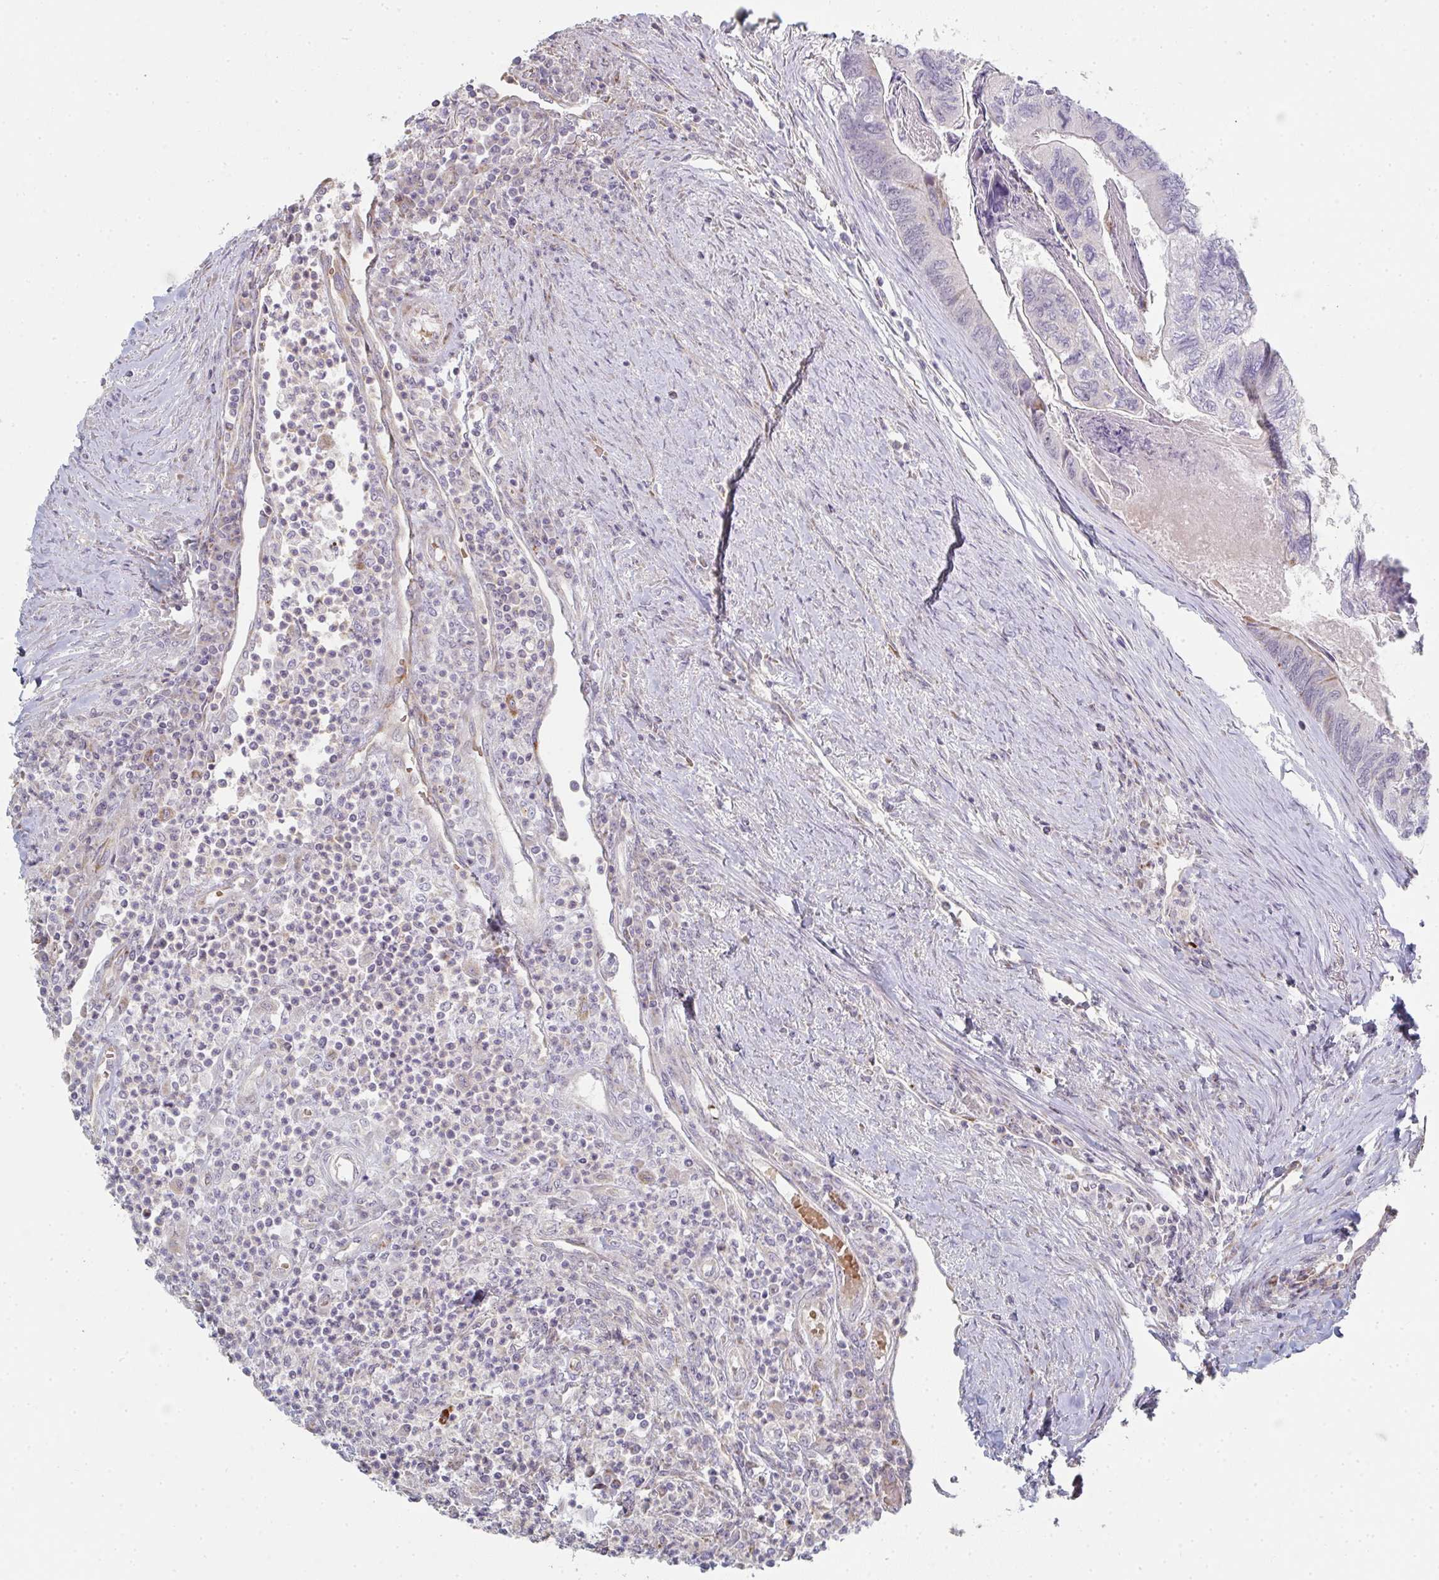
{"staining": {"intensity": "negative", "quantity": "none", "location": "none"}, "tissue": "colorectal cancer", "cell_type": "Tumor cells", "image_type": "cancer", "snomed": [{"axis": "morphology", "description": "Adenocarcinoma, NOS"}, {"axis": "topography", "description": "Colon"}], "caption": "The photomicrograph displays no significant staining in tumor cells of adenocarcinoma (colorectal).", "gene": "ZNF526", "patient": {"sex": "female", "age": 67}}